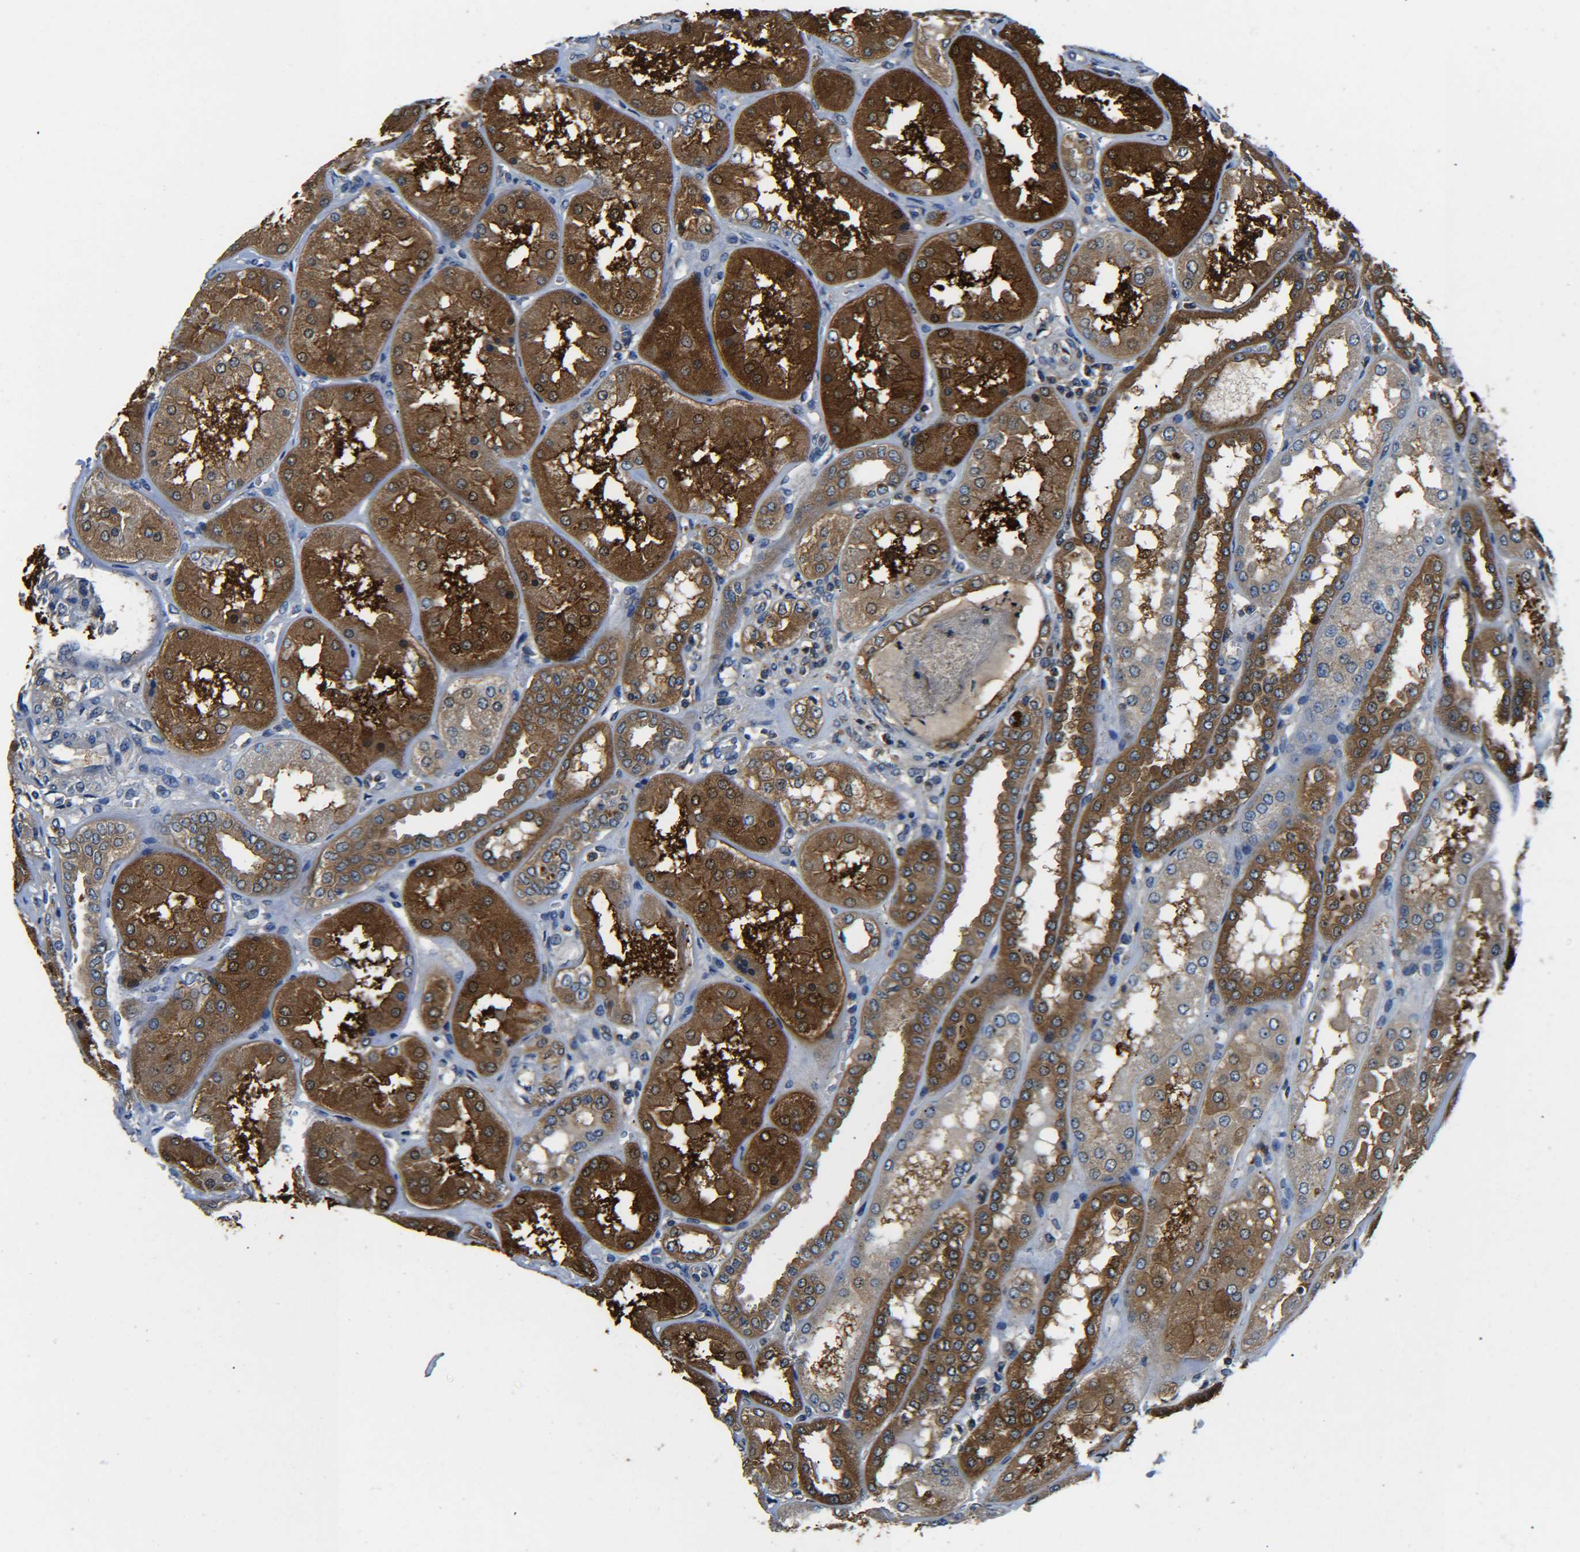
{"staining": {"intensity": "weak", "quantity": "25%-75%", "location": "cytoplasmic/membranous"}, "tissue": "kidney", "cell_type": "Cells in glomeruli", "image_type": "normal", "snomed": [{"axis": "morphology", "description": "Normal tissue, NOS"}, {"axis": "topography", "description": "Kidney"}], "caption": "This is a micrograph of immunohistochemistry staining of unremarkable kidney, which shows weak staining in the cytoplasmic/membranous of cells in glomeruli.", "gene": "PREB", "patient": {"sex": "female", "age": 56}}